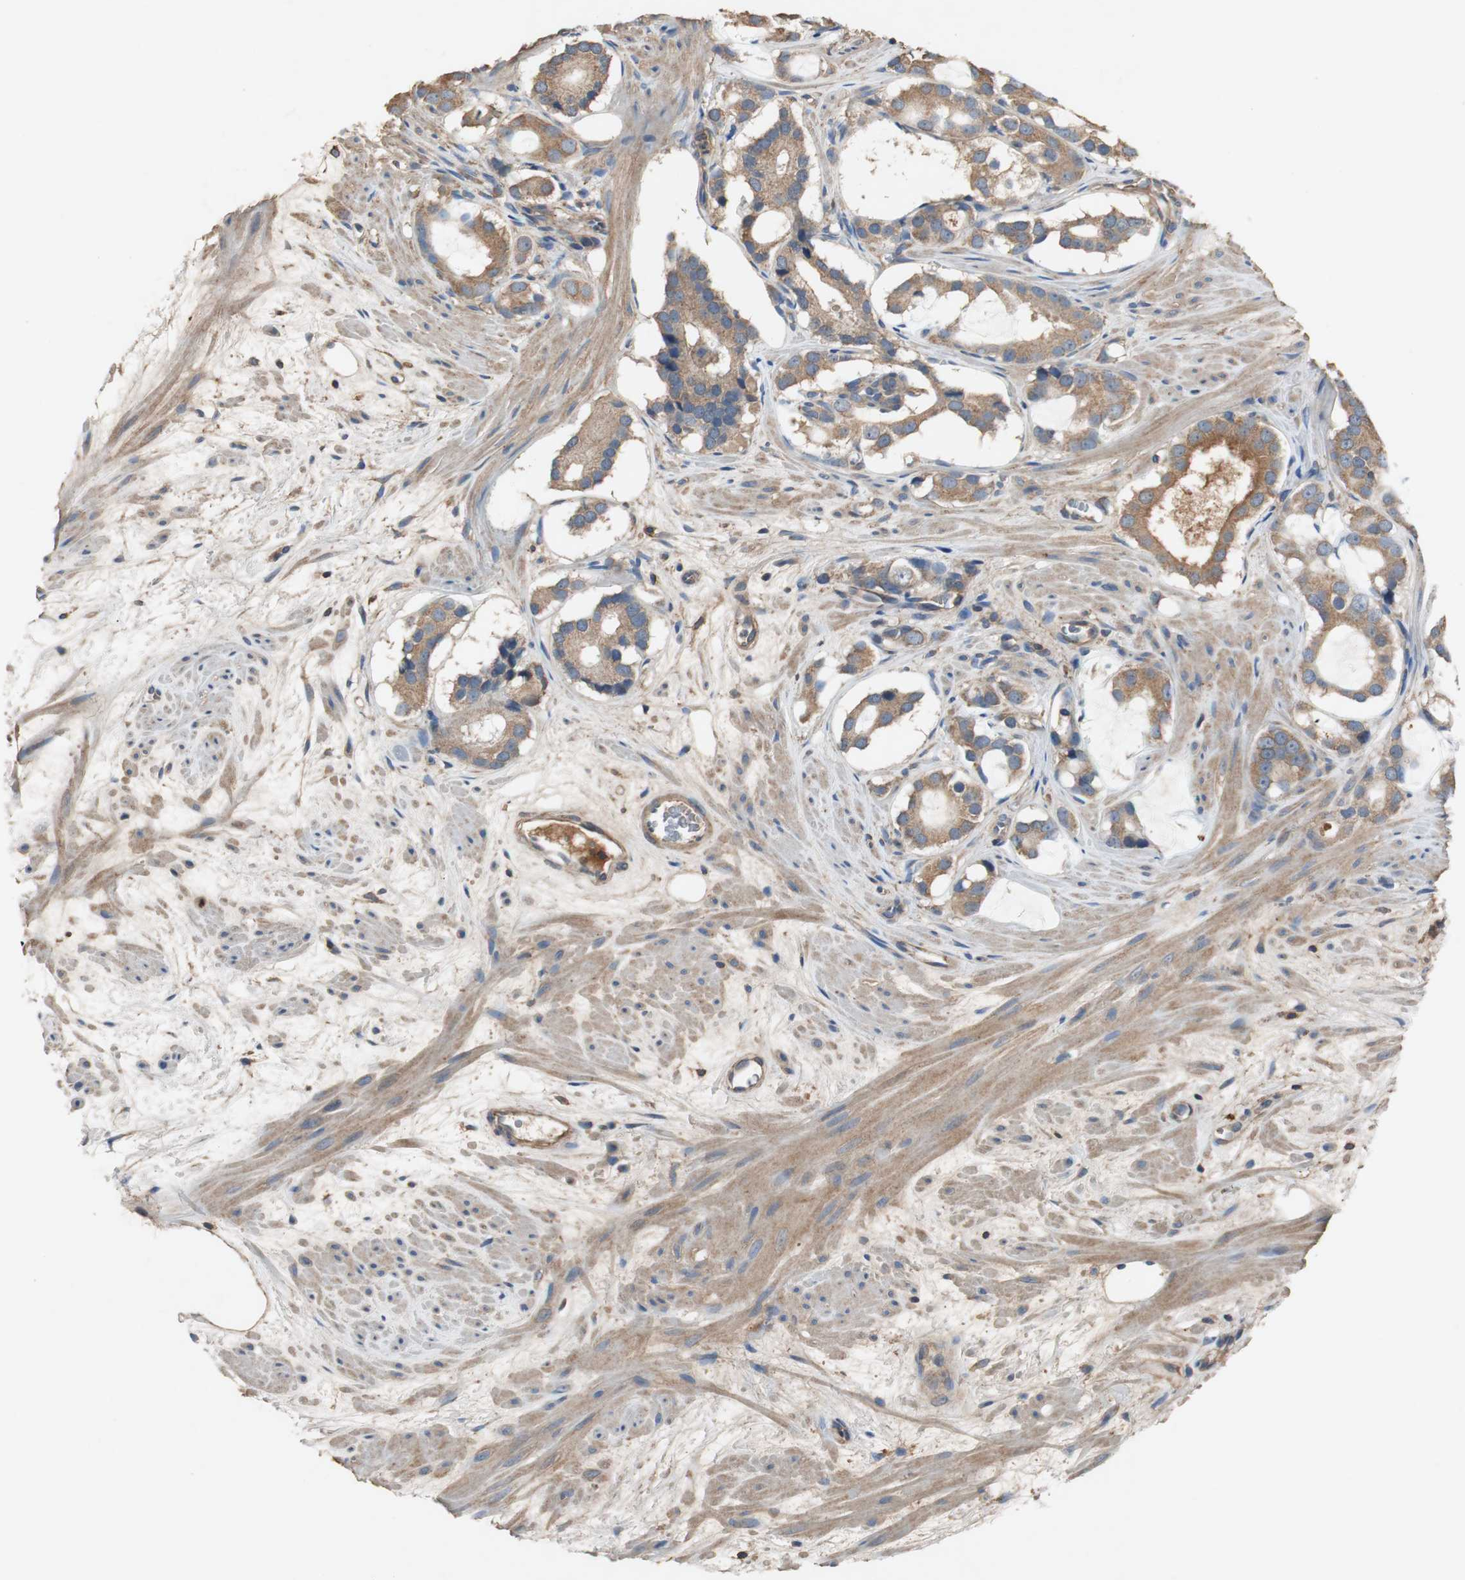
{"staining": {"intensity": "moderate", "quantity": ">75%", "location": "cytoplasmic/membranous"}, "tissue": "prostate cancer", "cell_type": "Tumor cells", "image_type": "cancer", "snomed": [{"axis": "morphology", "description": "Adenocarcinoma, Low grade"}, {"axis": "topography", "description": "Prostate"}], "caption": "High-power microscopy captured an immunohistochemistry (IHC) photomicrograph of prostate cancer, revealing moderate cytoplasmic/membranous positivity in about >75% of tumor cells. Immunohistochemistry stains the protein of interest in brown and the nuclei are stained blue.", "gene": "TNFRSF14", "patient": {"sex": "male", "age": 57}}